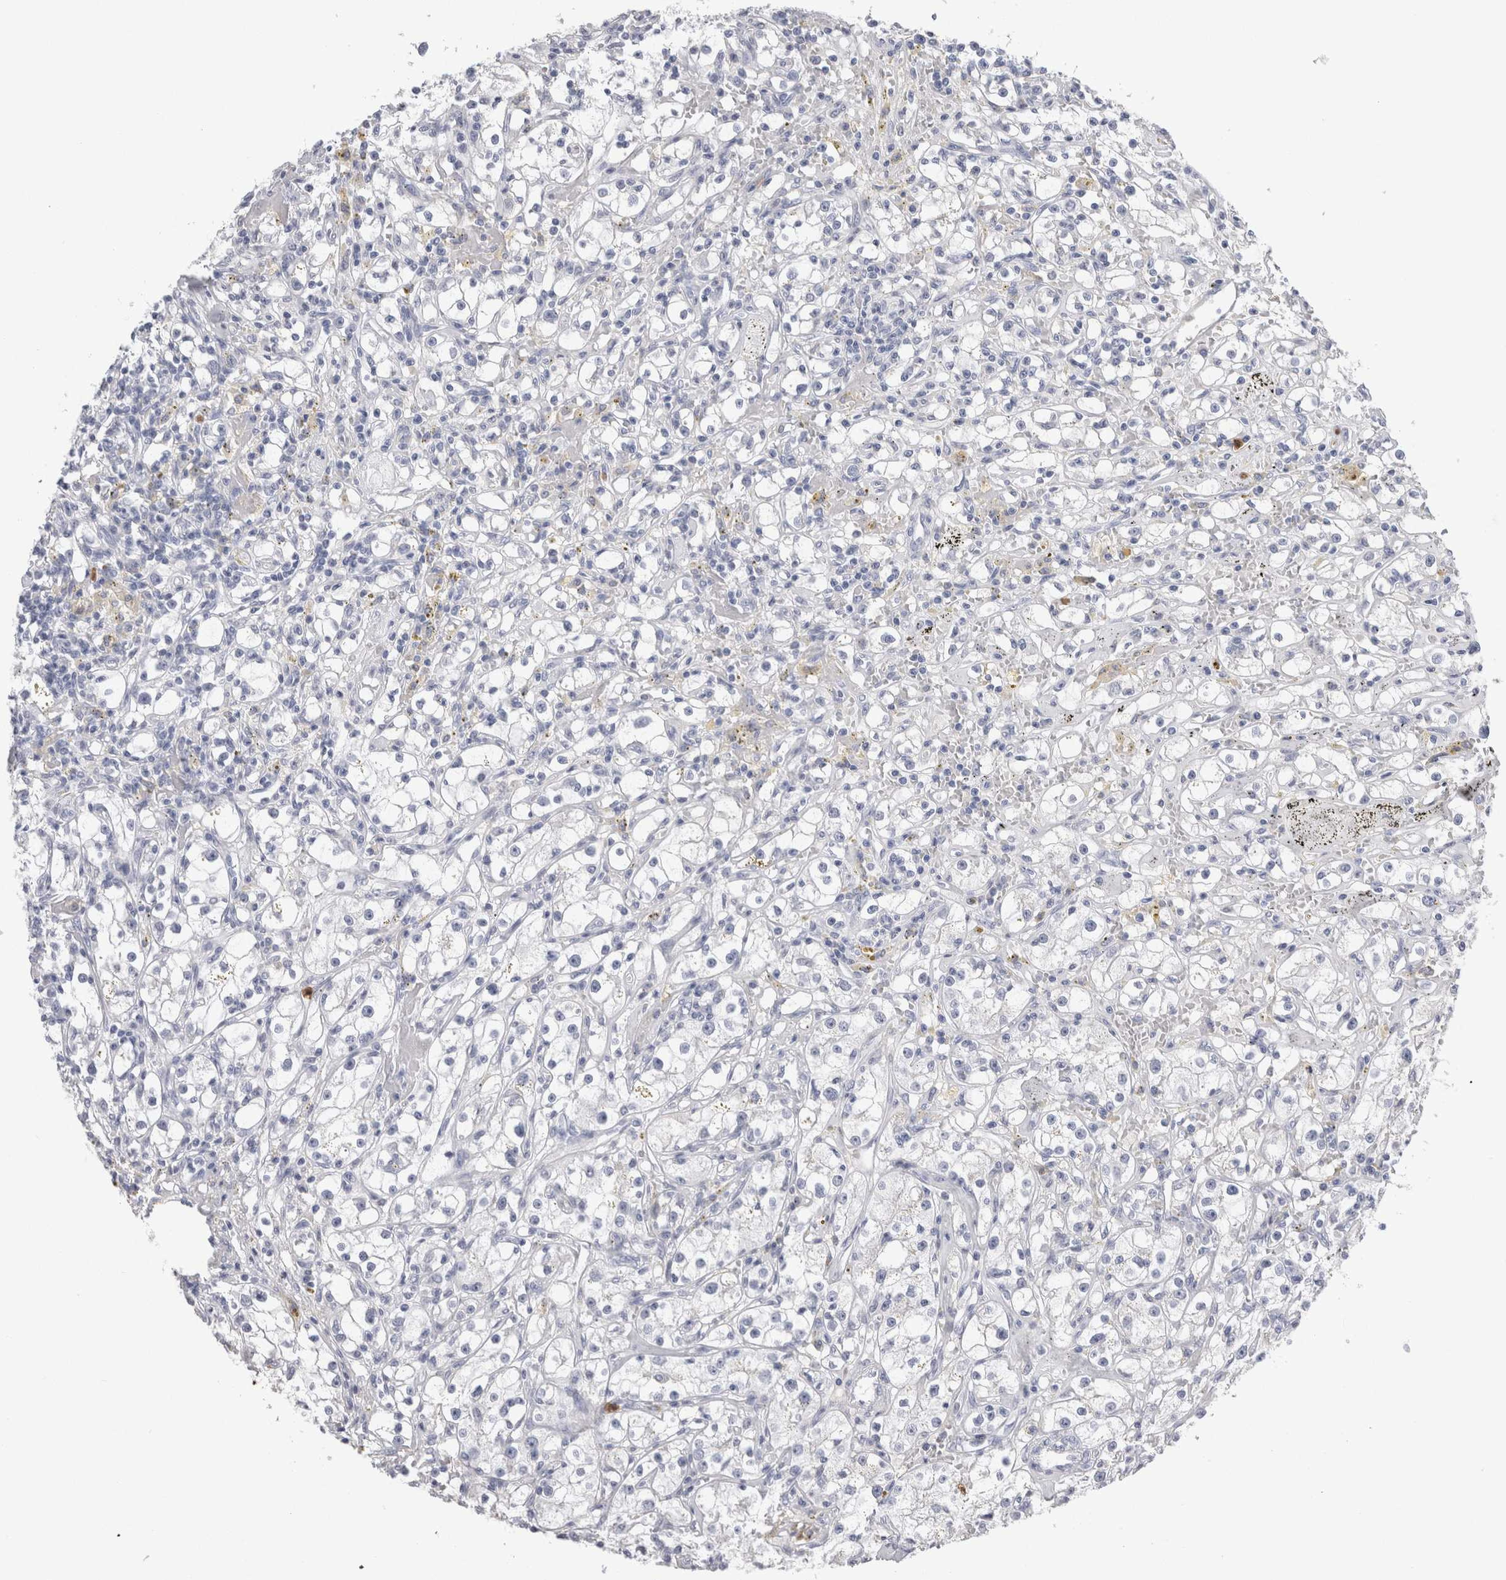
{"staining": {"intensity": "negative", "quantity": "none", "location": "none"}, "tissue": "renal cancer", "cell_type": "Tumor cells", "image_type": "cancer", "snomed": [{"axis": "morphology", "description": "Adenocarcinoma, NOS"}, {"axis": "topography", "description": "Kidney"}], "caption": "Immunohistochemistry (IHC) micrograph of neoplastic tissue: human renal cancer stained with DAB (3,3'-diaminobenzidine) exhibits no significant protein positivity in tumor cells.", "gene": "S100A12", "patient": {"sex": "male", "age": 56}}